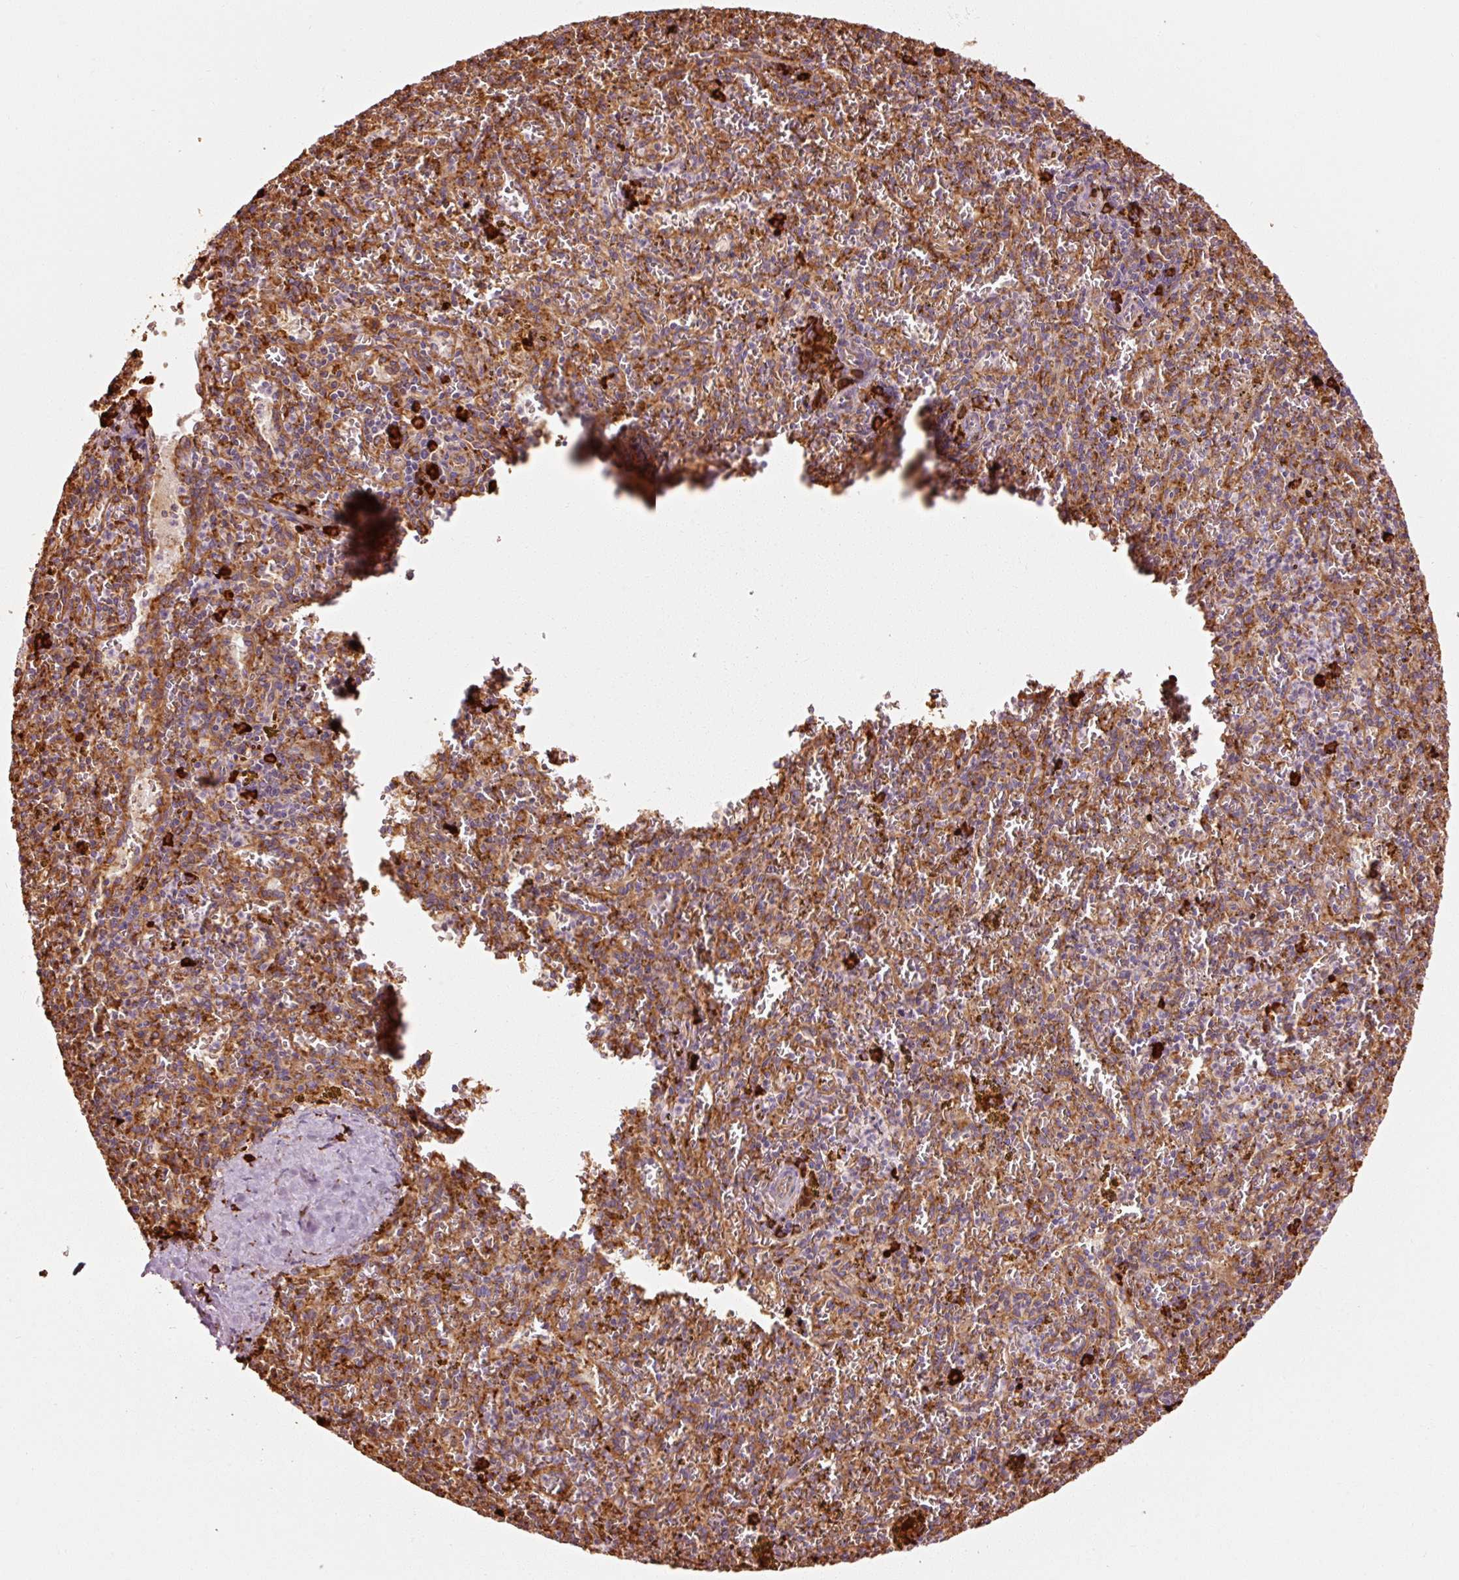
{"staining": {"intensity": "strong", "quantity": "<25%", "location": "cytoplasmic/membranous"}, "tissue": "spleen", "cell_type": "Cells in red pulp", "image_type": "normal", "snomed": [{"axis": "morphology", "description": "Normal tissue, NOS"}, {"axis": "topography", "description": "Spleen"}], "caption": "Cells in red pulp reveal strong cytoplasmic/membranous positivity in approximately <25% of cells in unremarkable spleen.", "gene": "ENSG00000256500", "patient": {"sex": "male", "age": 57}}